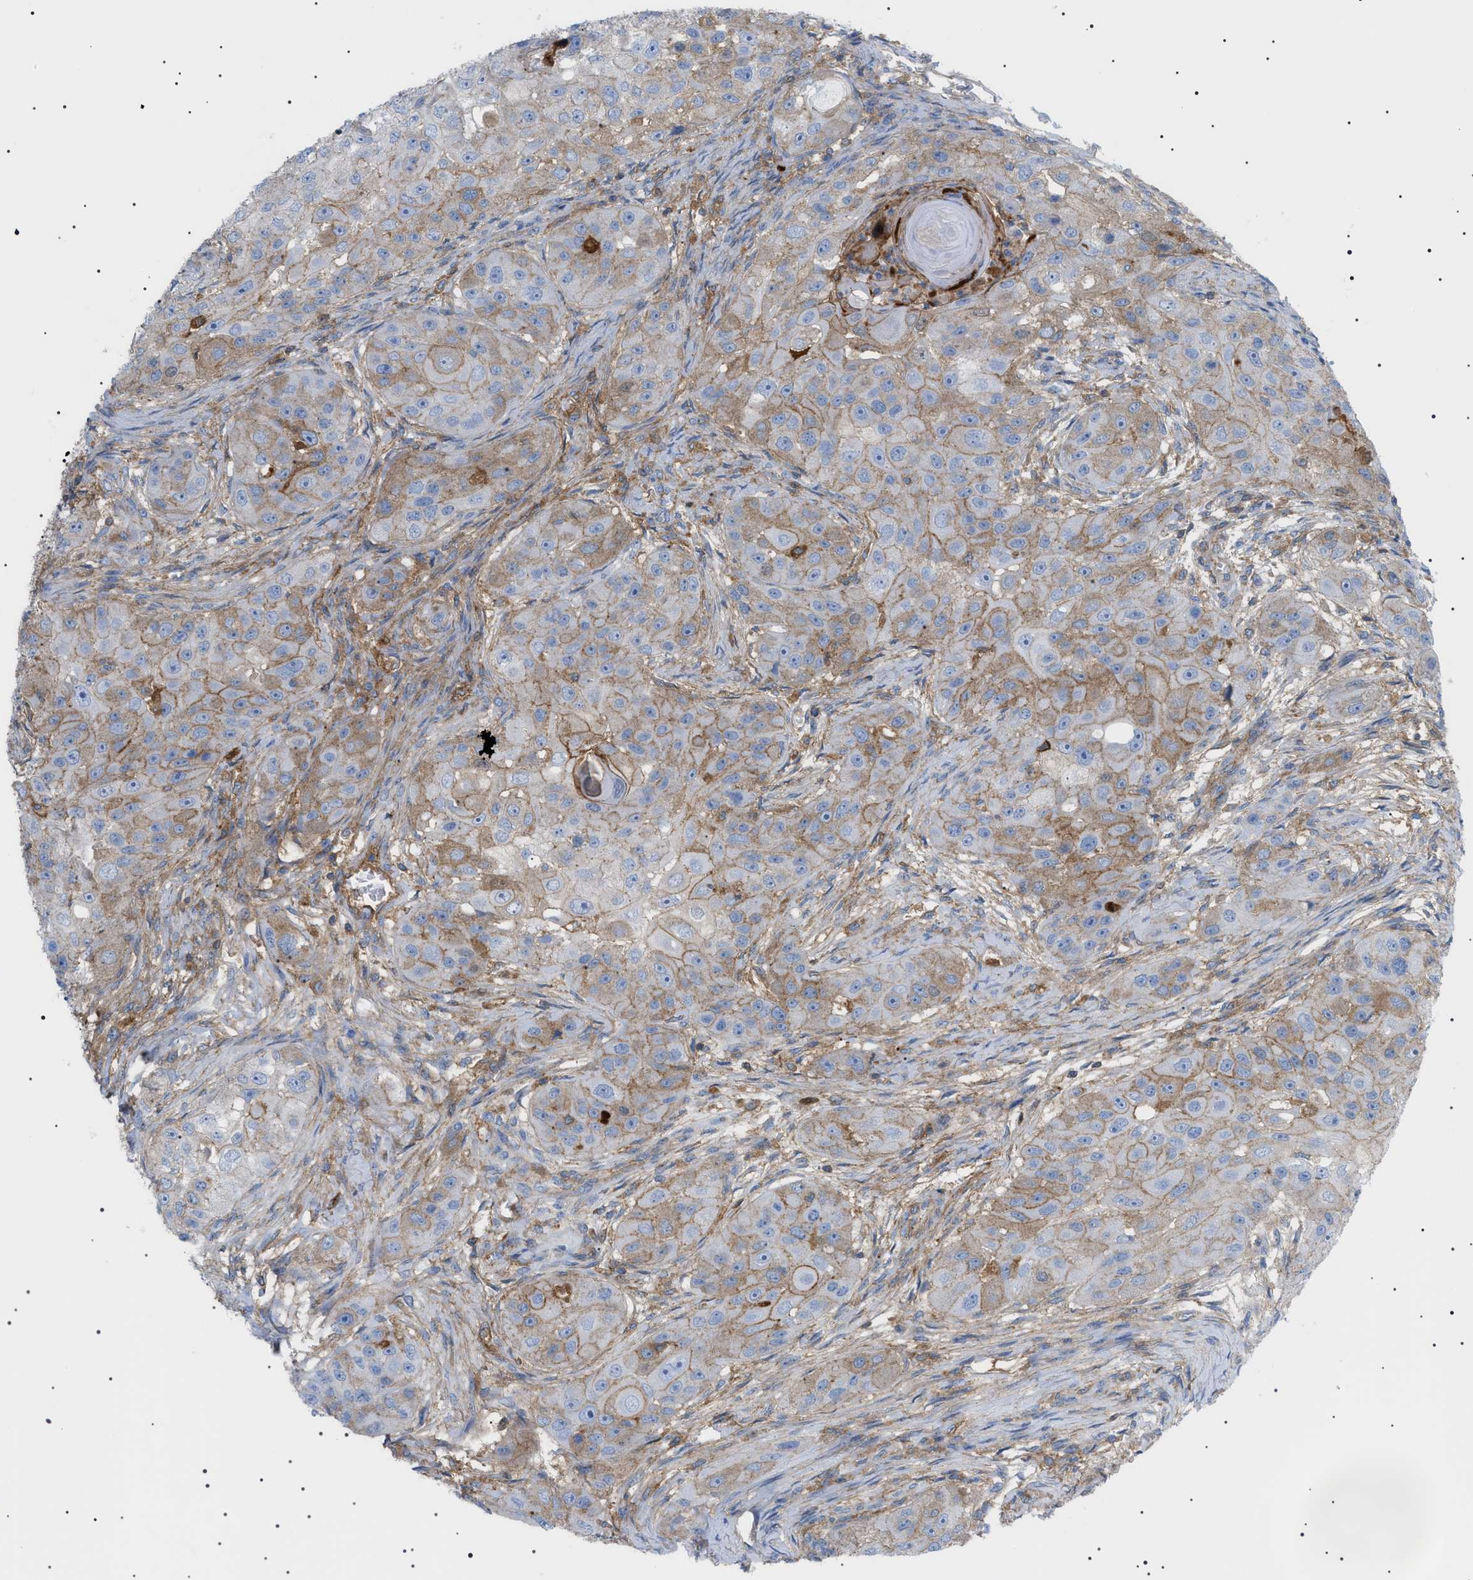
{"staining": {"intensity": "moderate", "quantity": "25%-75%", "location": "cytoplasmic/membranous"}, "tissue": "head and neck cancer", "cell_type": "Tumor cells", "image_type": "cancer", "snomed": [{"axis": "morphology", "description": "Normal tissue, NOS"}, {"axis": "morphology", "description": "Squamous cell carcinoma, NOS"}, {"axis": "topography", "description": "Skeletal muscle"}, {"axis": "topography", "description": "Head-Neck"}], "caption": "The photomicrograph reveals a brown stain indicating the presence of a protein in the cytoplasmic/membranous of tumor cells in head and neck cancer (squamous cell carcinoma).", "gene": "LPA", "patient": {"sex": "male", "age": 51}}